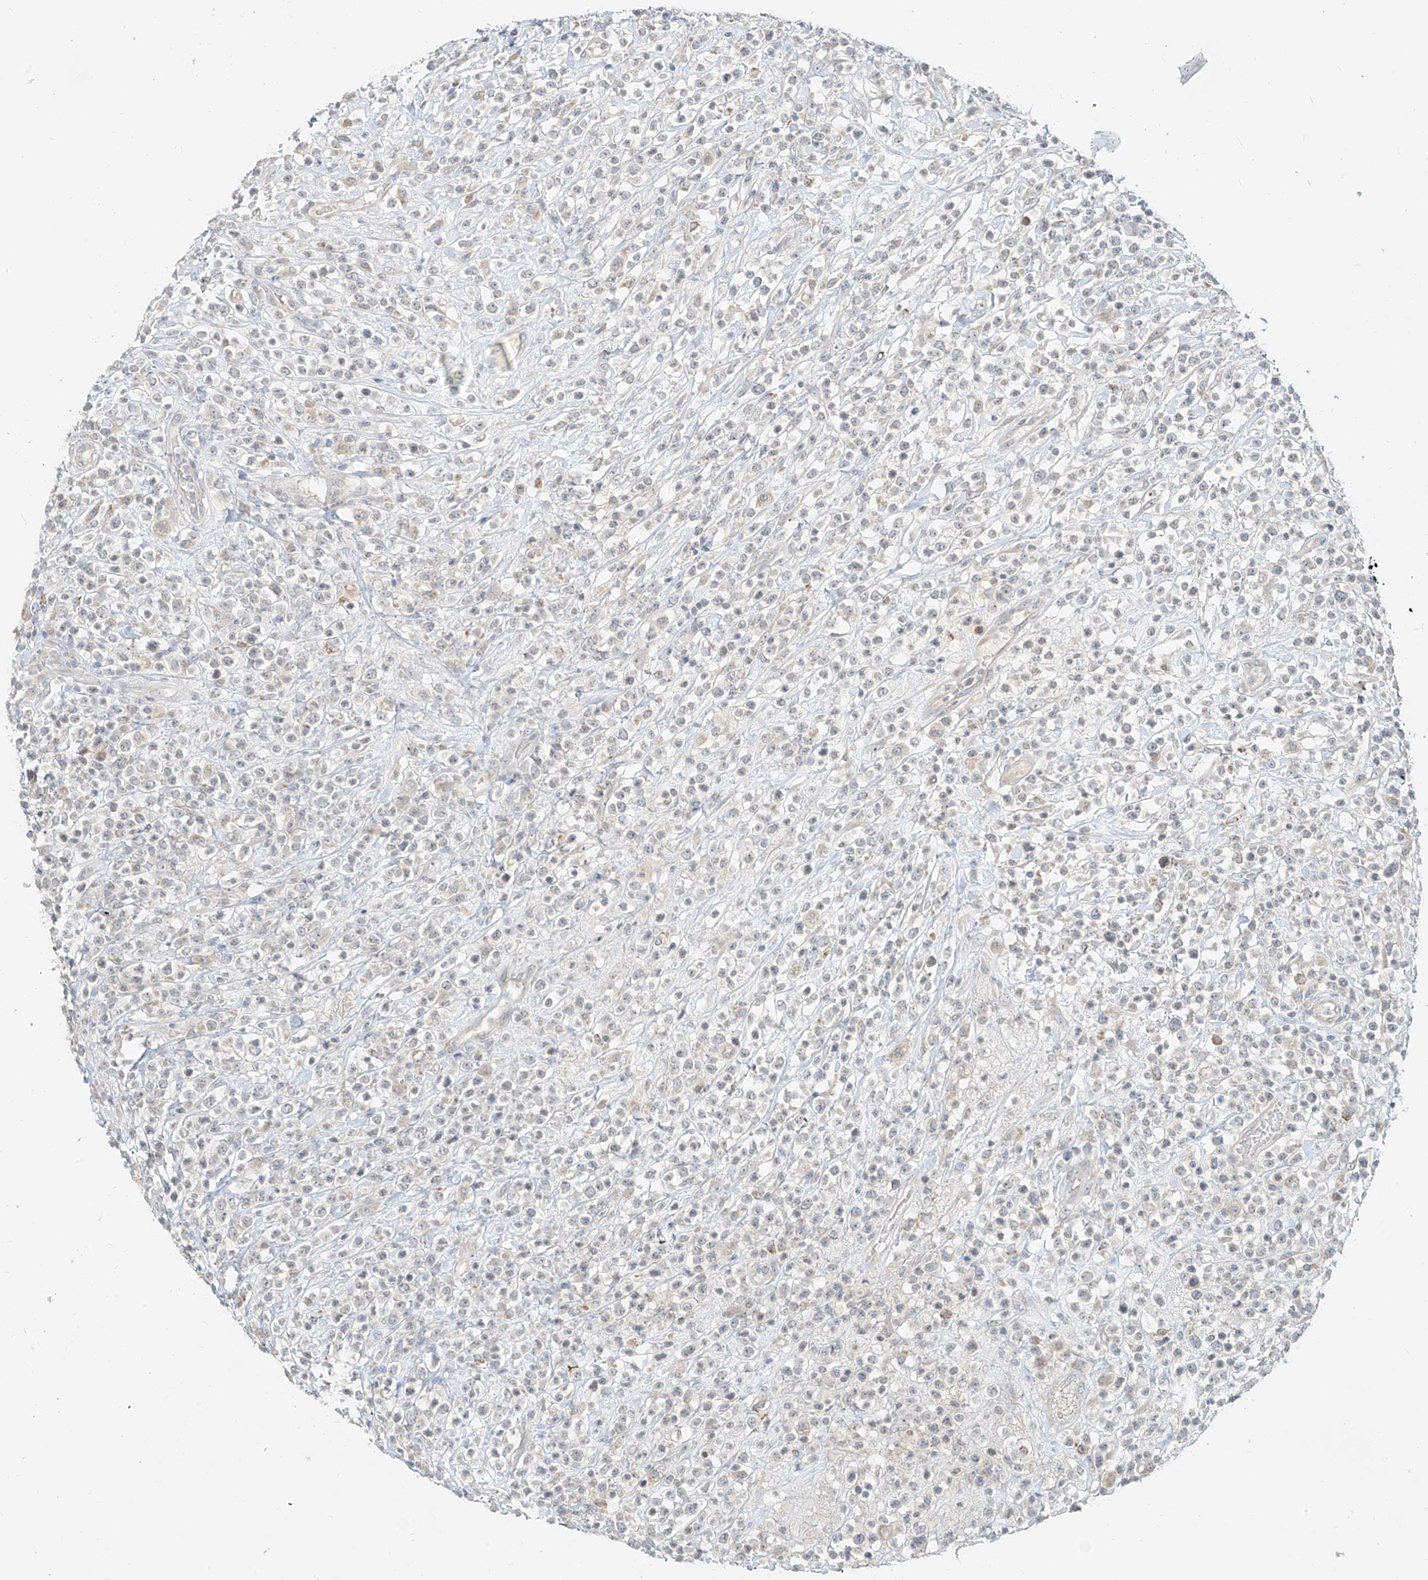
{"staining": {"intensity": "negative", "quantity": "none", "location": "none"}, "tissue": "lymphoma", "cell_type": "Tumor cells", "image_type": "cancer", "snomed": [{"axis": "morphology", "description": "Malignant lymphoma, non-Hodgkin's type, High grade"}, {"axis": "topography", "description": "Colon"}], "caption": "DAB immunohistochemical staining of human malignant lymphoma, non-Hodgkin's type (high-grade) shows no significant positivity in tumor cells.", "gene": "C2orf42", "patient": {"sex": "female", "age": 53}}